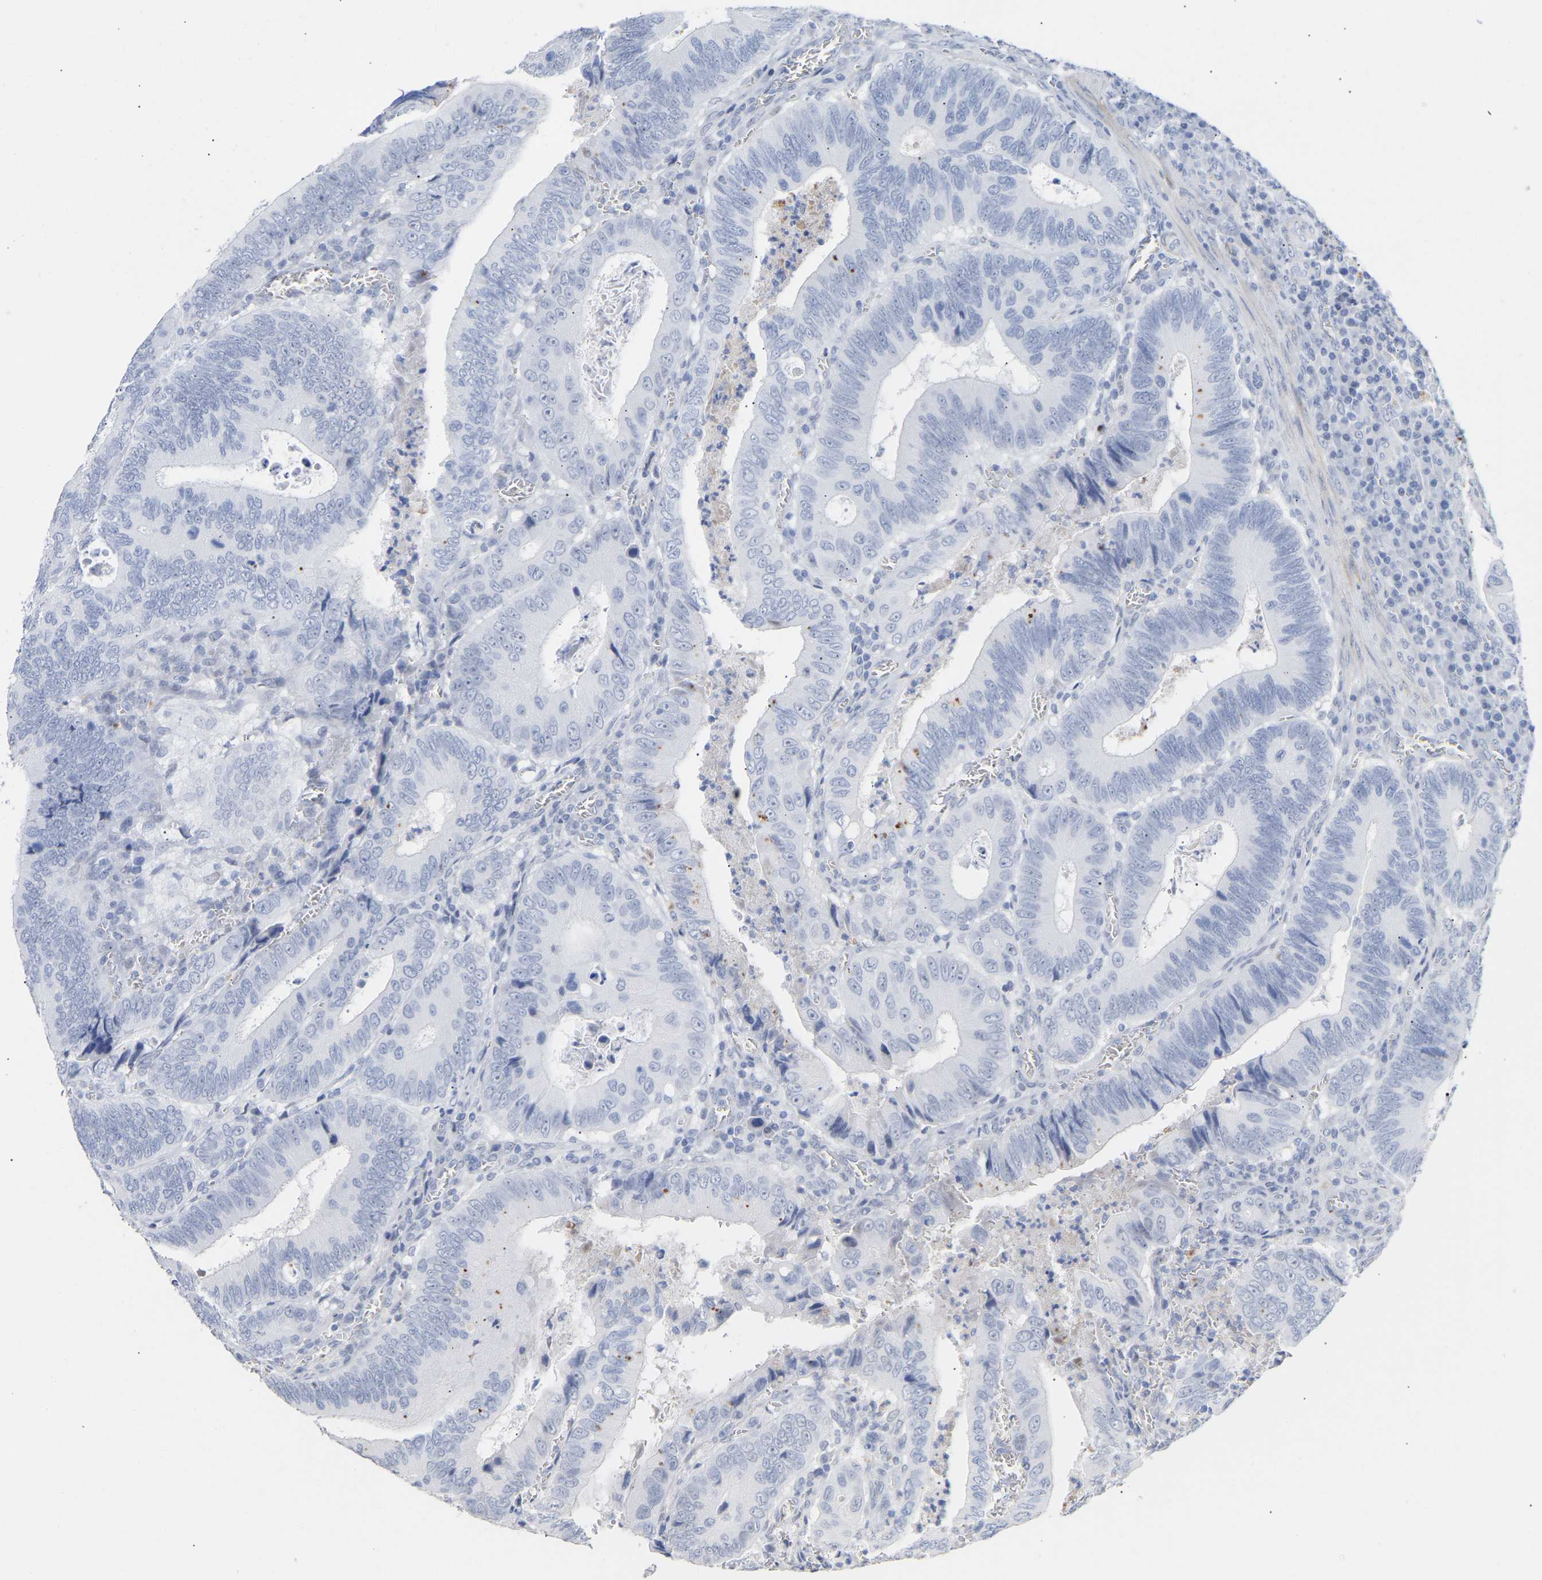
{"staining": {"intensity": "negative", "quantity": "none", "location": "none"}, "tissue": "colorectal cancer", "cell_type": "Tumor cells", "image_type": "cancer", "snomed": [{"axis": "morphology", "description": "Inflammation, NOS"}, {"axis": "morphology", "description": "Adenocarcinoma, NOS"}, {"axis": "topography", "description": "Colon"}], "caption": "A photomicrograph of human colorectal cancer is negative for staining in tumor cells. (Stains: DAB immunohistochemistry with hematoxylin counter stain, Microscopy: brightfield microscopy at high magnification).", "gene": "AMPH", "patient": {"sex": "male", "age": 72}}